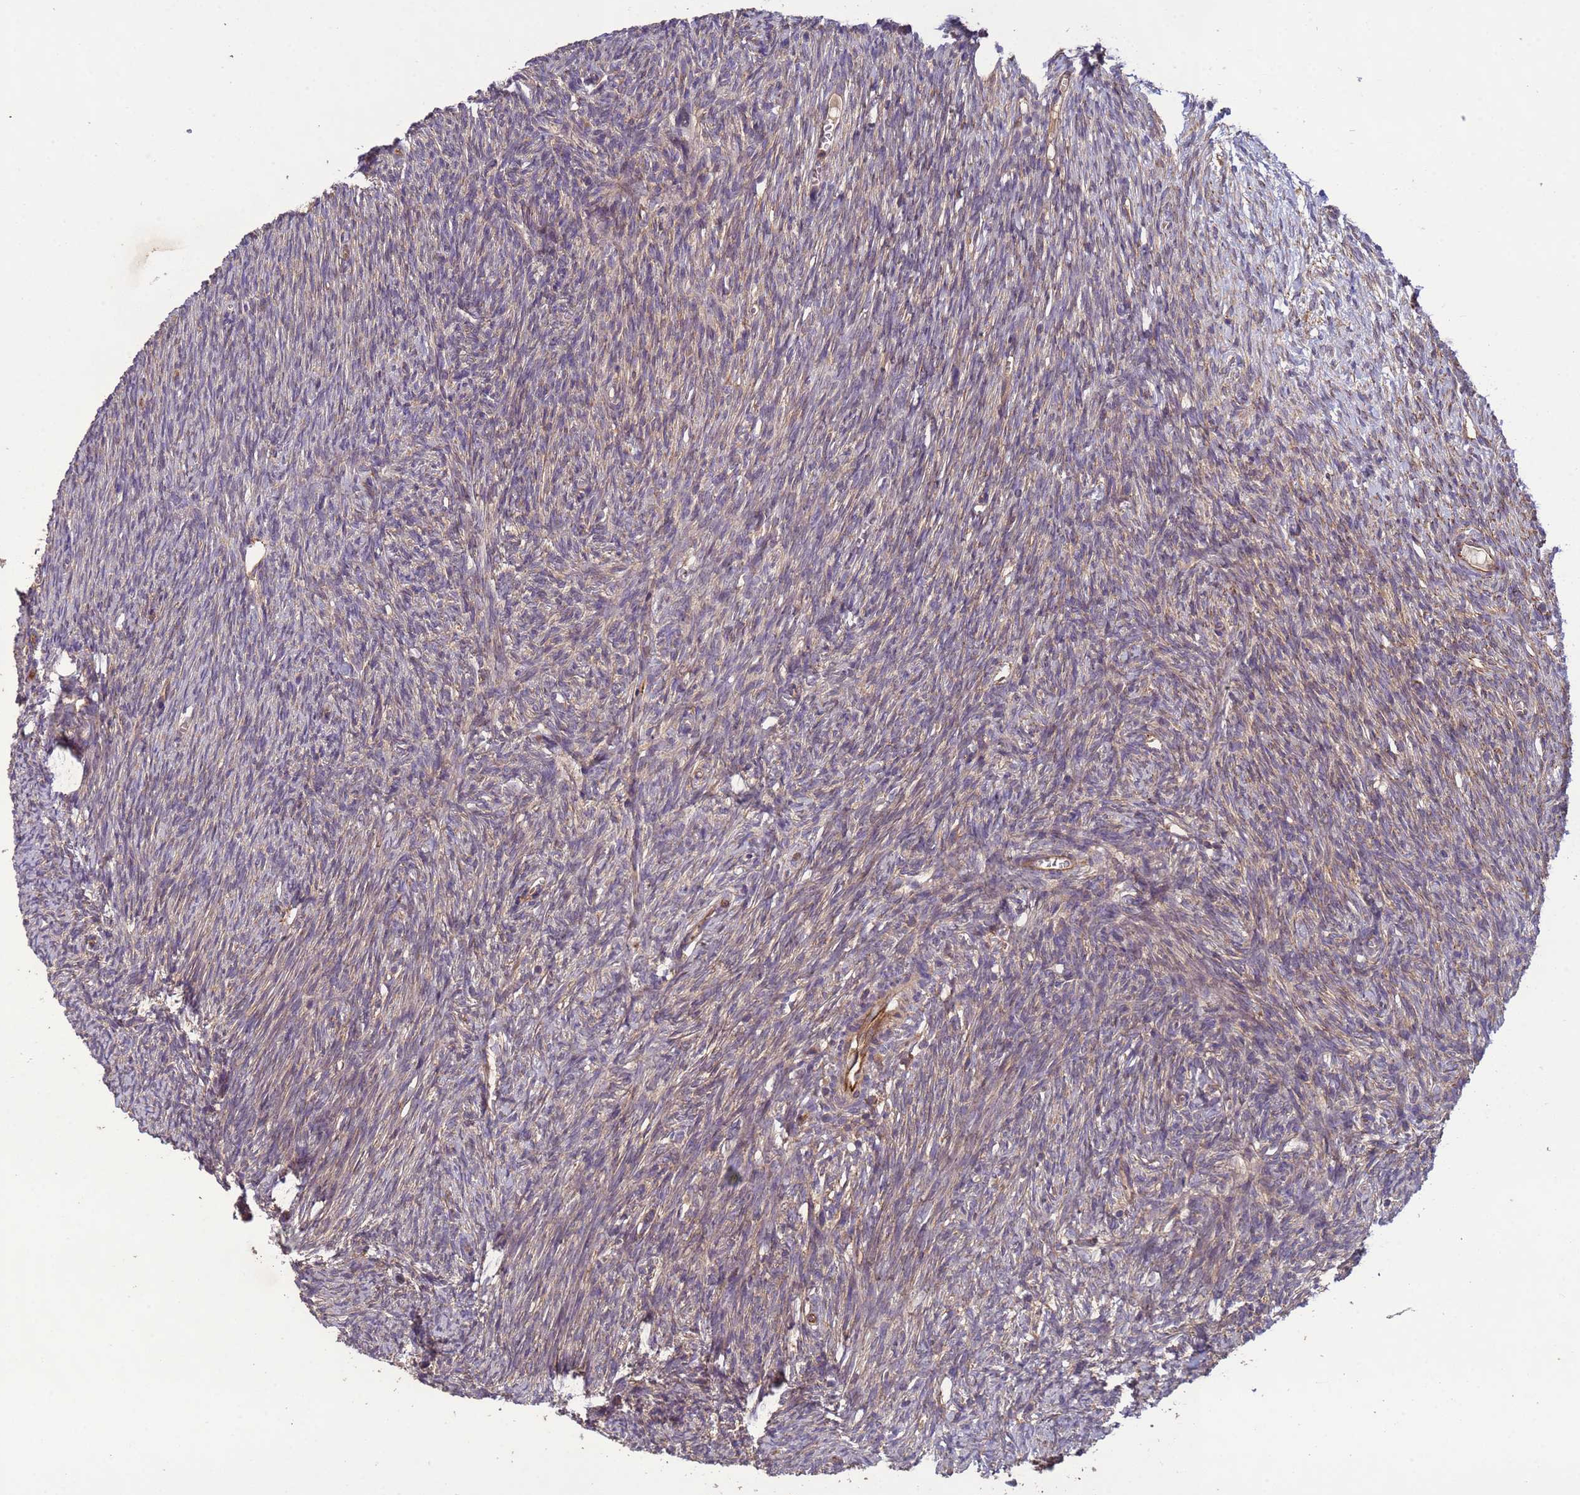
{"staining": {"intensity": "weak", "quantity": "25%-75%", "location": "cytoplasmic/membranous"}, "tissue": "ovary", "cell_type": "Ovarian stroma cells", "image_type": "normal", "snomed": [{"axis": "morphology", "description": "Normal tissue, NOS"}, {"axis": "topography", "description": "Ovary"}], "caption": "A histopathology image of human ovary stained for a protein displays weak cytoplasmic/membranous brown staining in ovarian stroma cells. (DAB IHC with brightfield microscopy, high magnification).", "gene": "RAB10", "patient": {"sex": "female", "age": 44}}